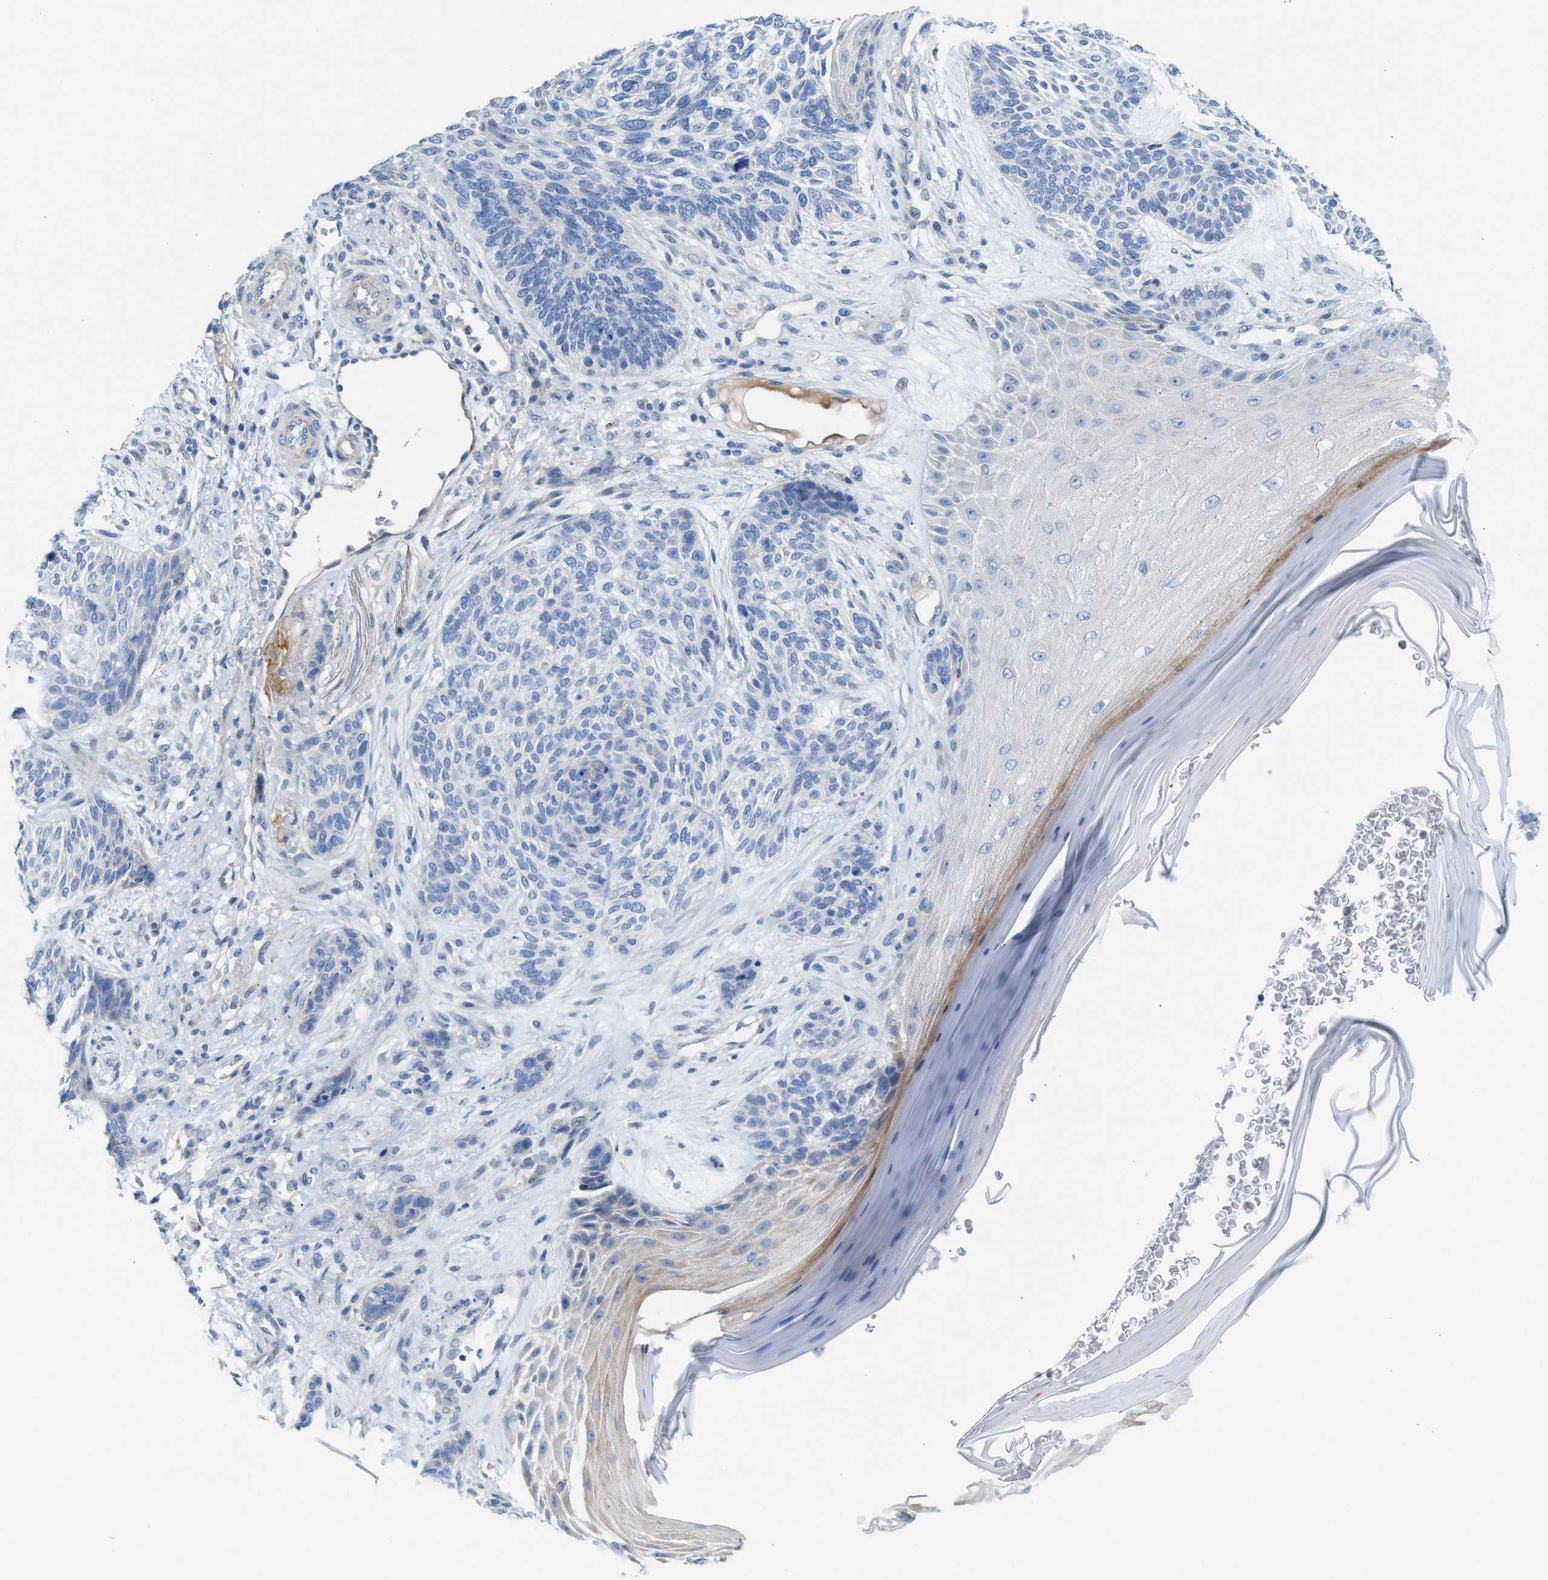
{"staining": {"intensity": "negative", "quantity": "none", "location": "none"}, "tissue": "skin cancer", "cell_type": "Tumor cells", "image_type": "cancer", "snomed": [{"axis": "morphology", "description": "Basal cell carcinoma"}, {"axis": "morphology", "description": "Adnexal tumor, benign"}, {"axis": "topography", "description": "Skin"}], "caption": "There is no significant positivity in tumor cells of skin benign adnexal tumor. The staining was performed using DAB (3,3'-diaminobenzidine) to visualize the protein expression in brown, while the nuclei were stained in blue with hematoxylin (Magnification: 20x).", "gene": "MPP3", "patient": {"sex": "female", "age": 42}}